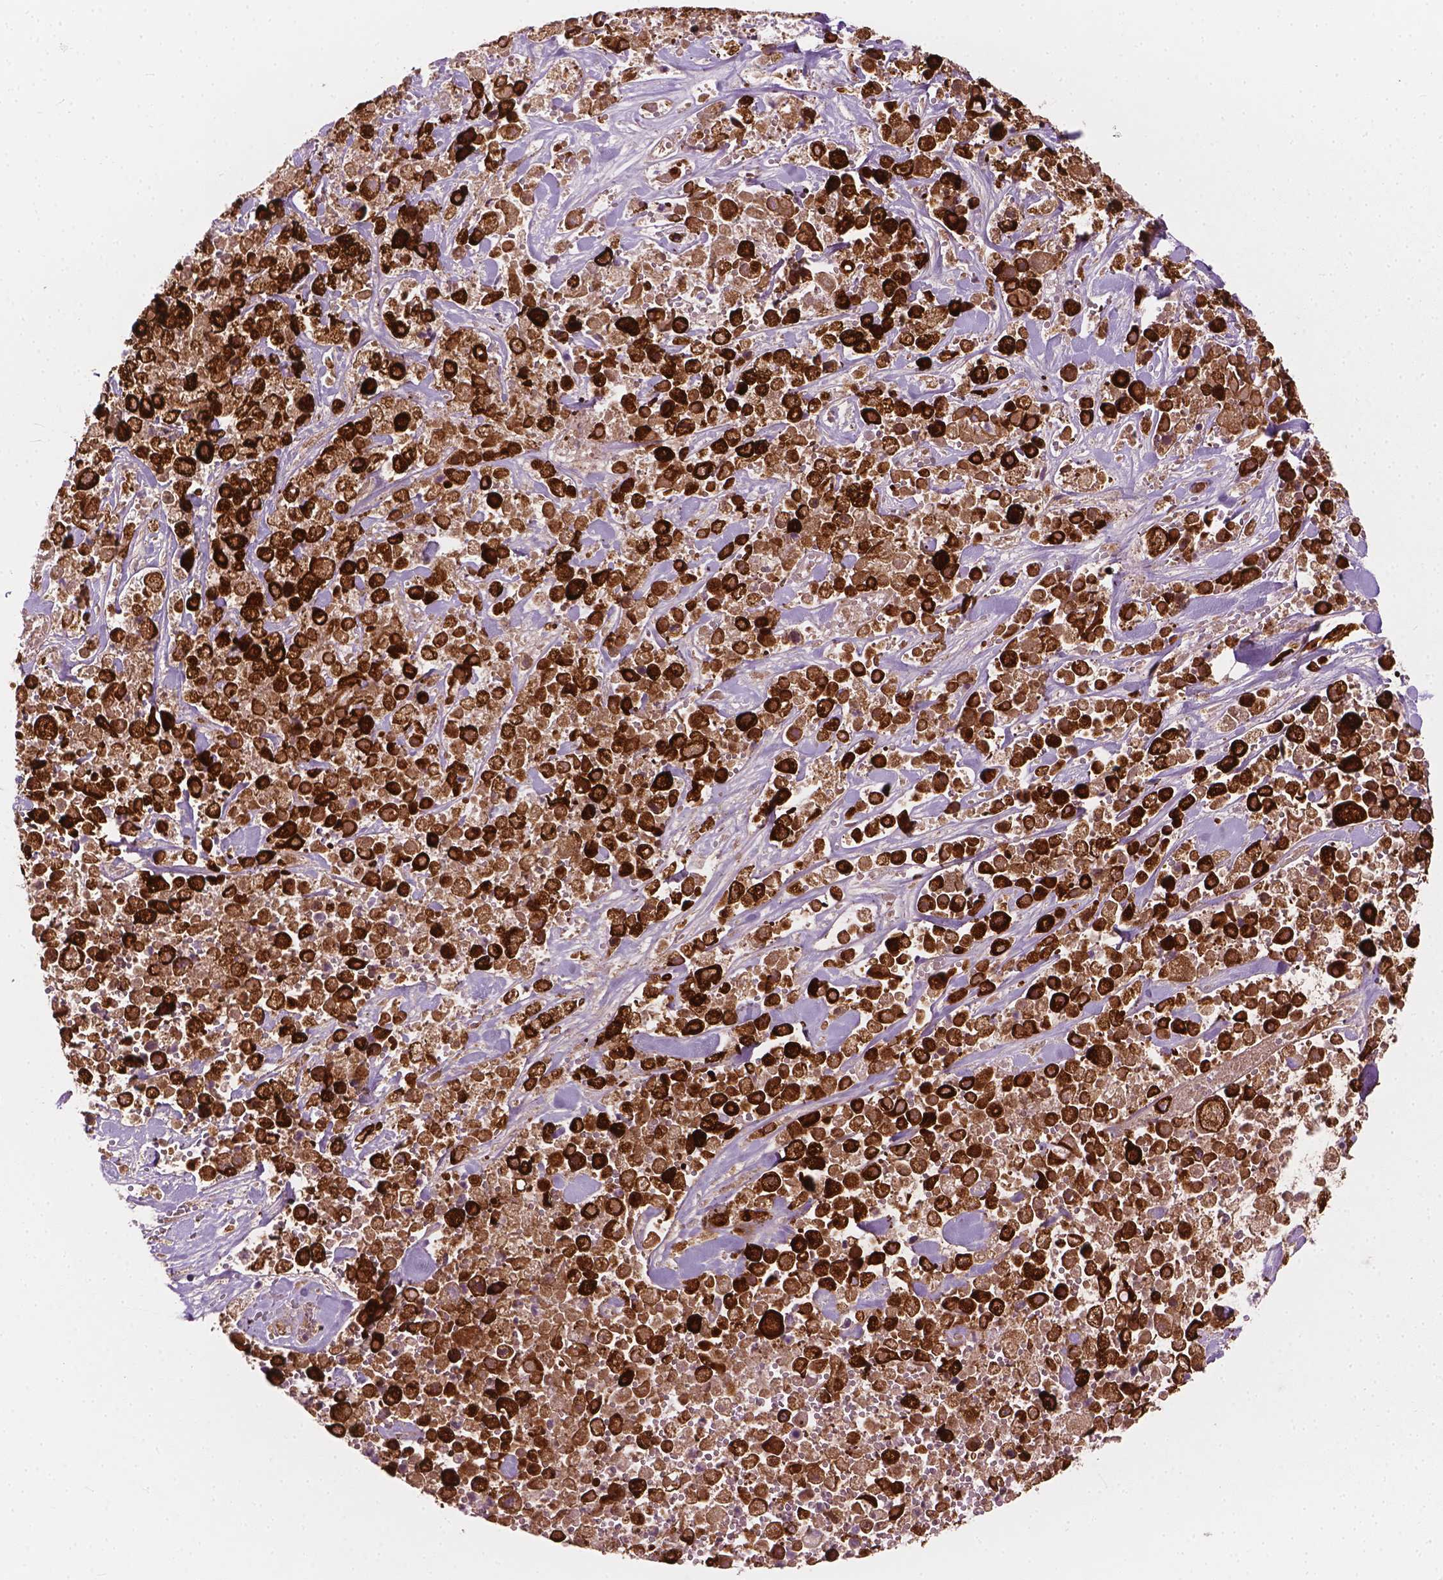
{"staining": {"intensity": "strong", "quantity": "25%-75%", "location": "cytoplasmic/membranous"}, "tissue": "pancreatic cancer", "cell_type": "Tumor cells", "image_type": "cancer", "snomed": [{"axis": "morphology", "description": "Adenocarcinoma, NOS"}, {"axis": "topography", "description": "Pancreas"}], "caption": "Adenocarcinoma (pancreatic) tissue reveals strong cytoplasmic/membranous expression in about 25%-75% of tumor cells", "gene": "KRT17", "patient": {"sex": "male", "age": 44}}